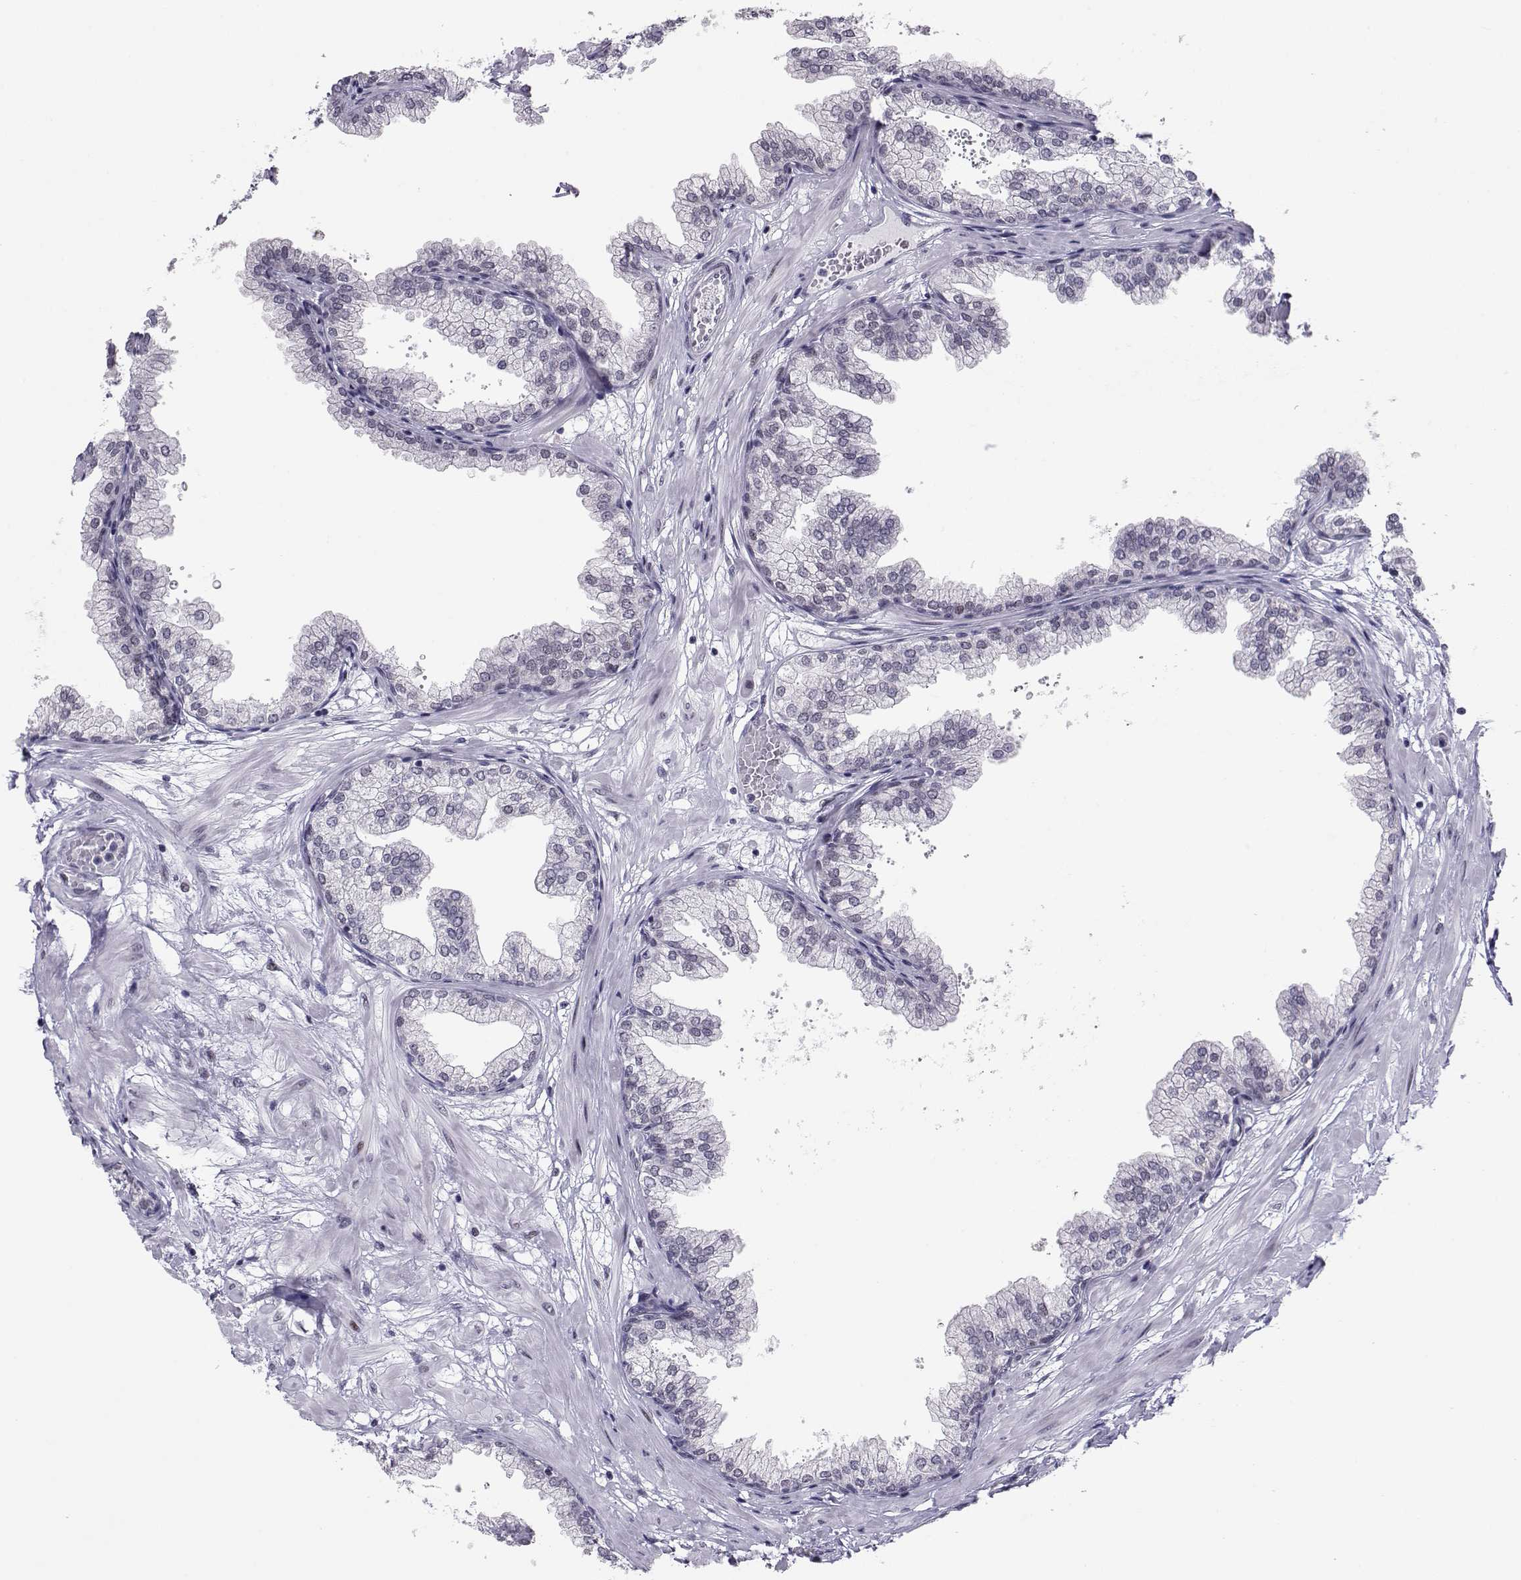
{"staining": {"intensity": "negative", "quantity": "none", "location": "none"}, "tissue": "prostate", "cell_type": "Glandular cells", "image_type": "normal", "snomed": [{"axis": "morphology", "description": "Normal tissue, NOS"}, {"axis": "topography", "description": "Prostate"}], "caption": "Protein analysis of normal prostate shows no significant expression in glandular cells. (DAB immunohistochemistry (IHC), high magnification).", "gene": "SIX6", "patient": {"sex": "male", "age": 37}}